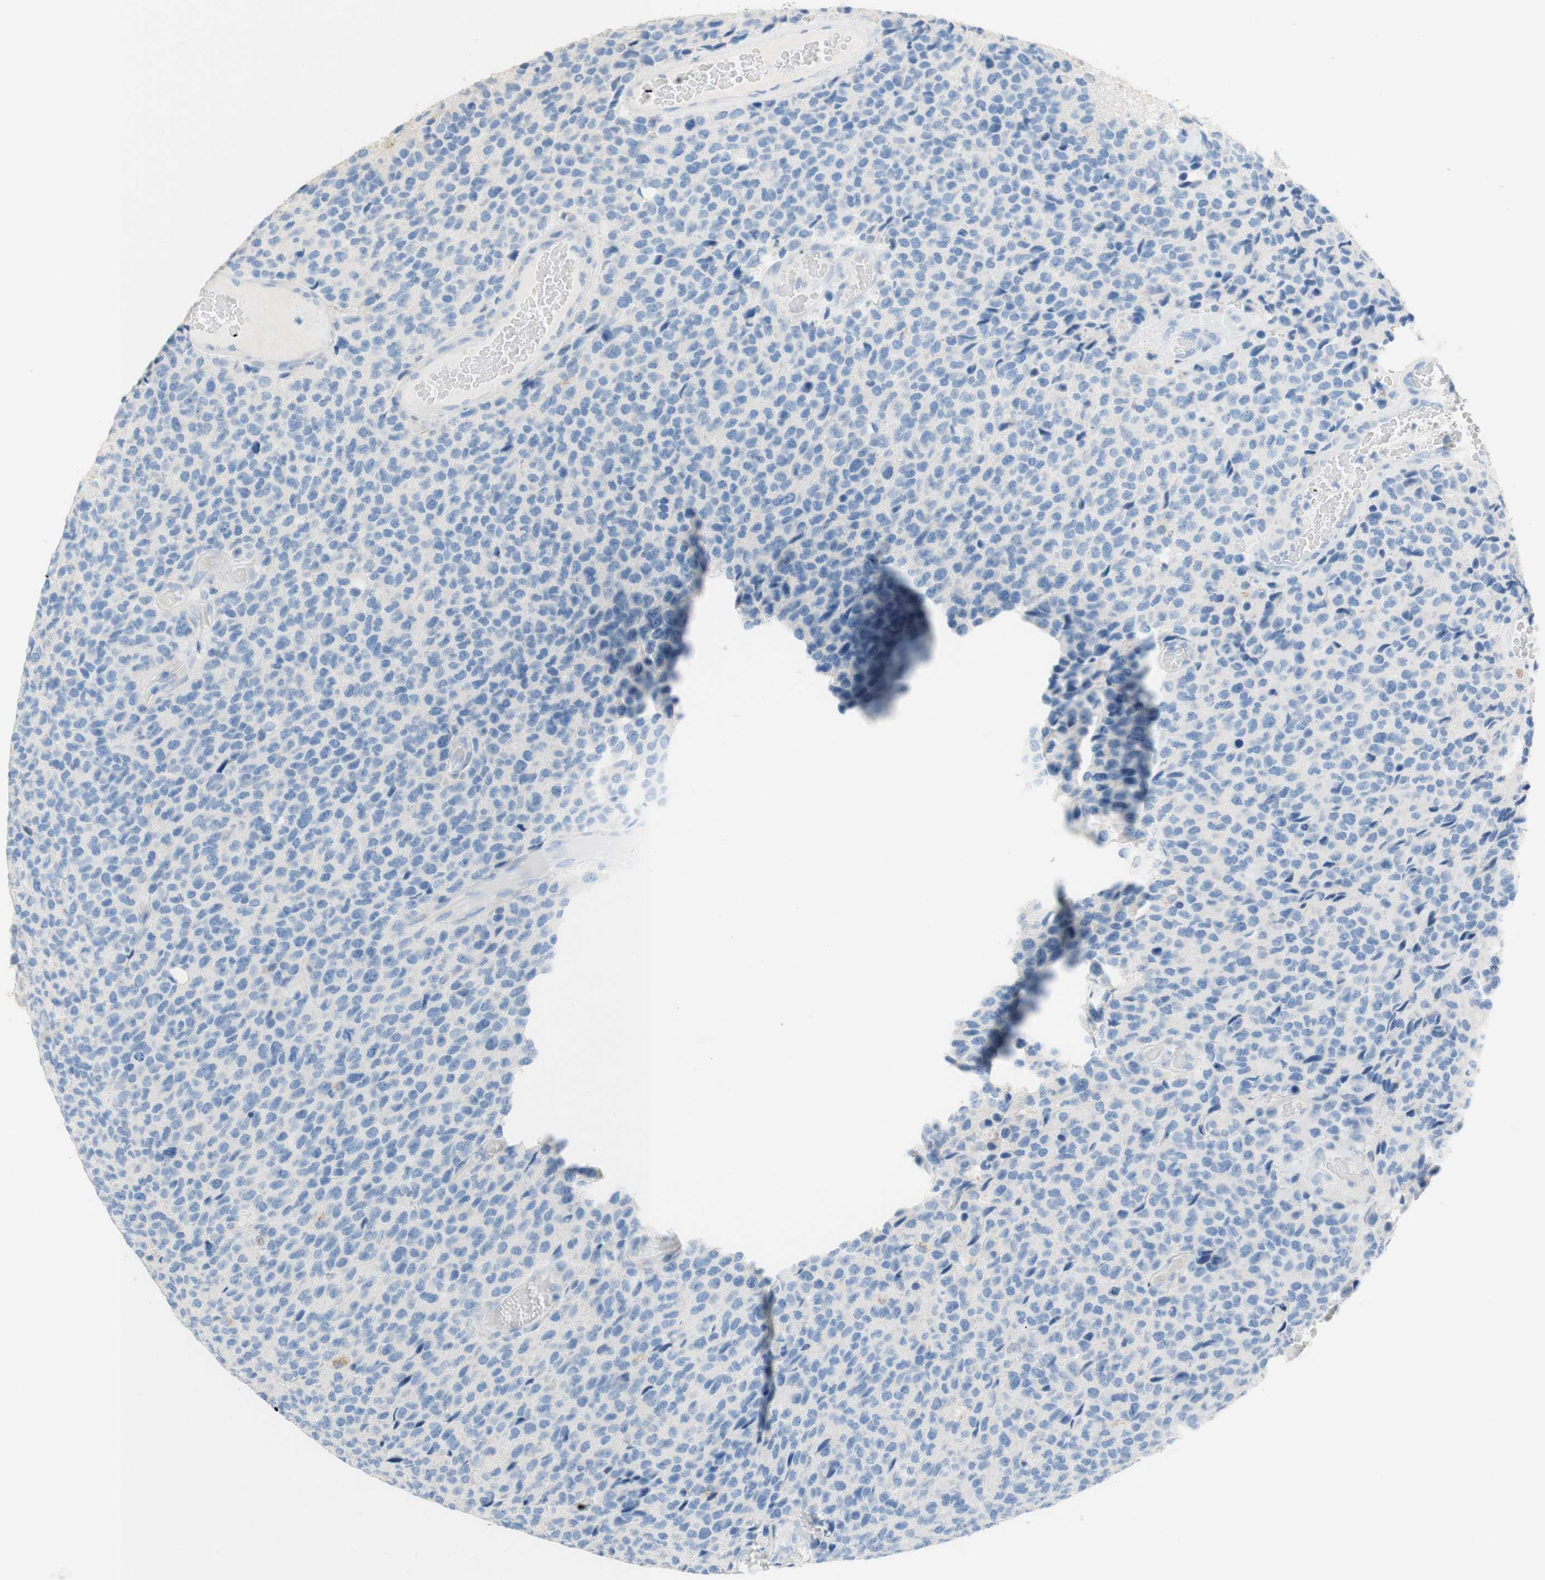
{"staining": {"intensity": "negative", "quantity": "none", "location": "none"}, "tissue": "glioma", "cell_type": "Tumor cells", "image_type": "cancer", "snomed": [{"axis": "morphology", "description": "Glioma, malignant, High grade"}, {"axis": "topography", "description": "pancreas cauda"}], "caption": "Tumor cells are negative for protein expression in human malignant glioma (high-grade).", "gene": "POLR2J3", "patient": {"sex": "male", "age": 60}}